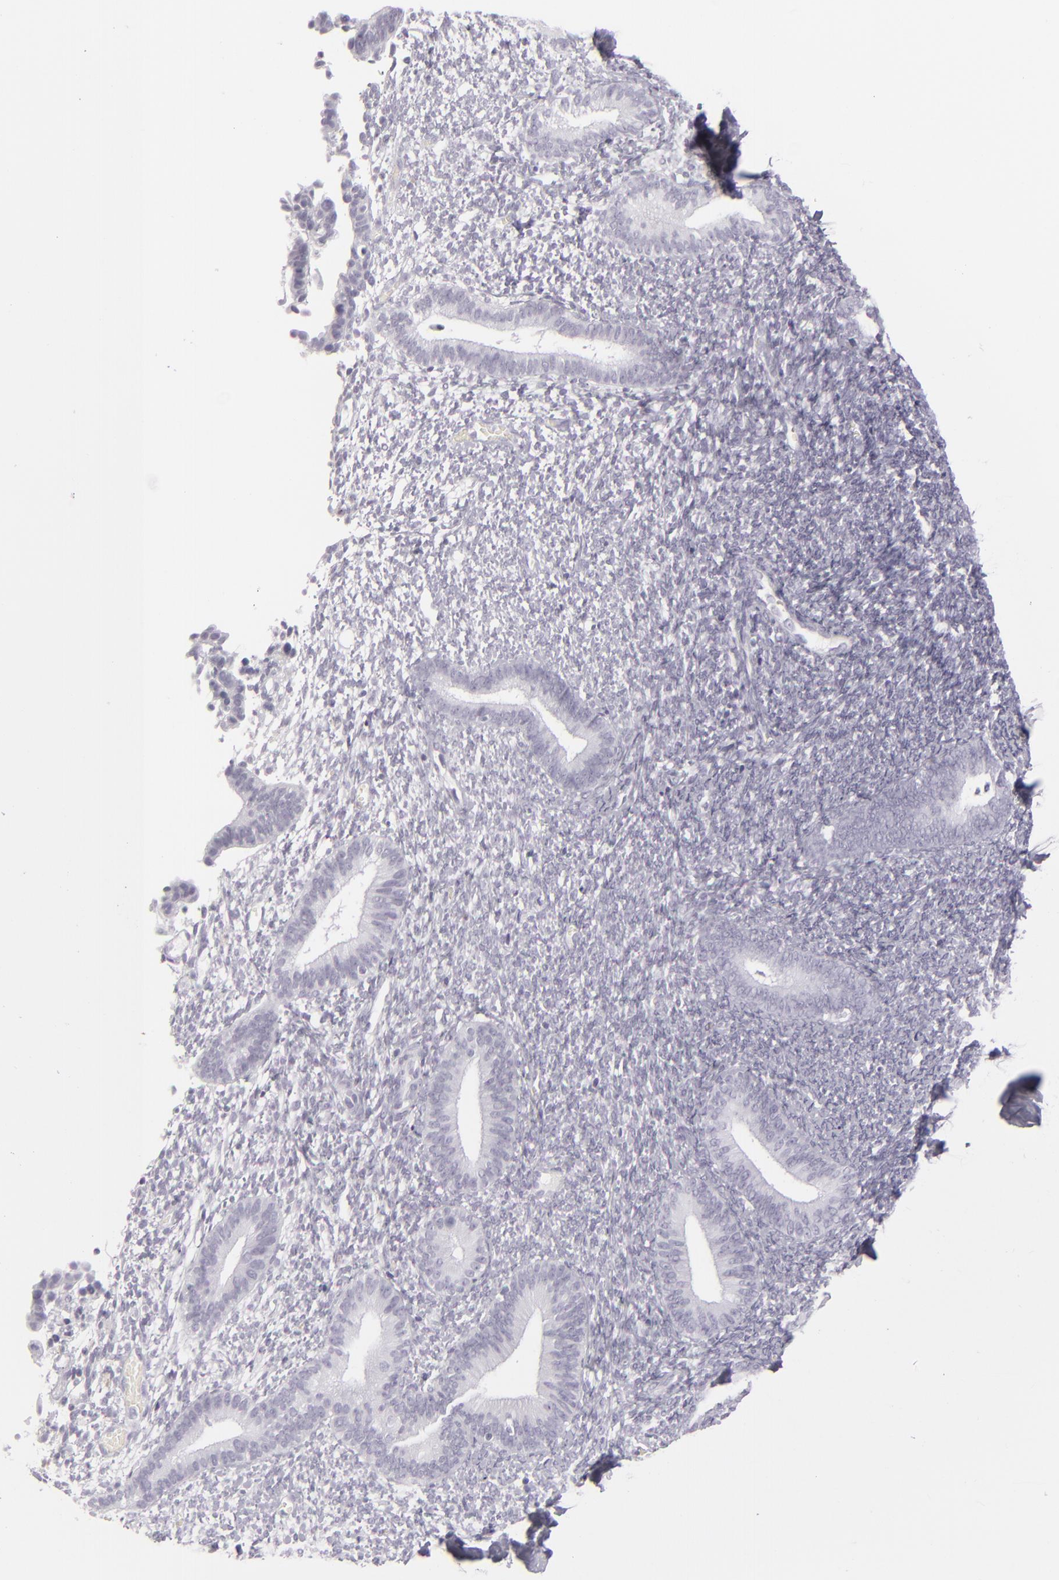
{"staining": {"intensity": "negative", "quantity": "none", "location": "none"}, "tissue": "endometrium", "cell_type": "Cells in endometrial stroma", "image_type": "normal", "snomed": [{"axis": "morphology", "description": "Normal tissue, NOS"}, {"axis": "topography", "description": "Smooth muscle"}, {"axis": "topography", "description": "Endometrium"}], "caption": "Endometrium was stained to show a protein in brown. There is no significant staining in cells in endometrial stroma.", "gene": "CDX2", "patient": {"sex": "female", "age": 57}}